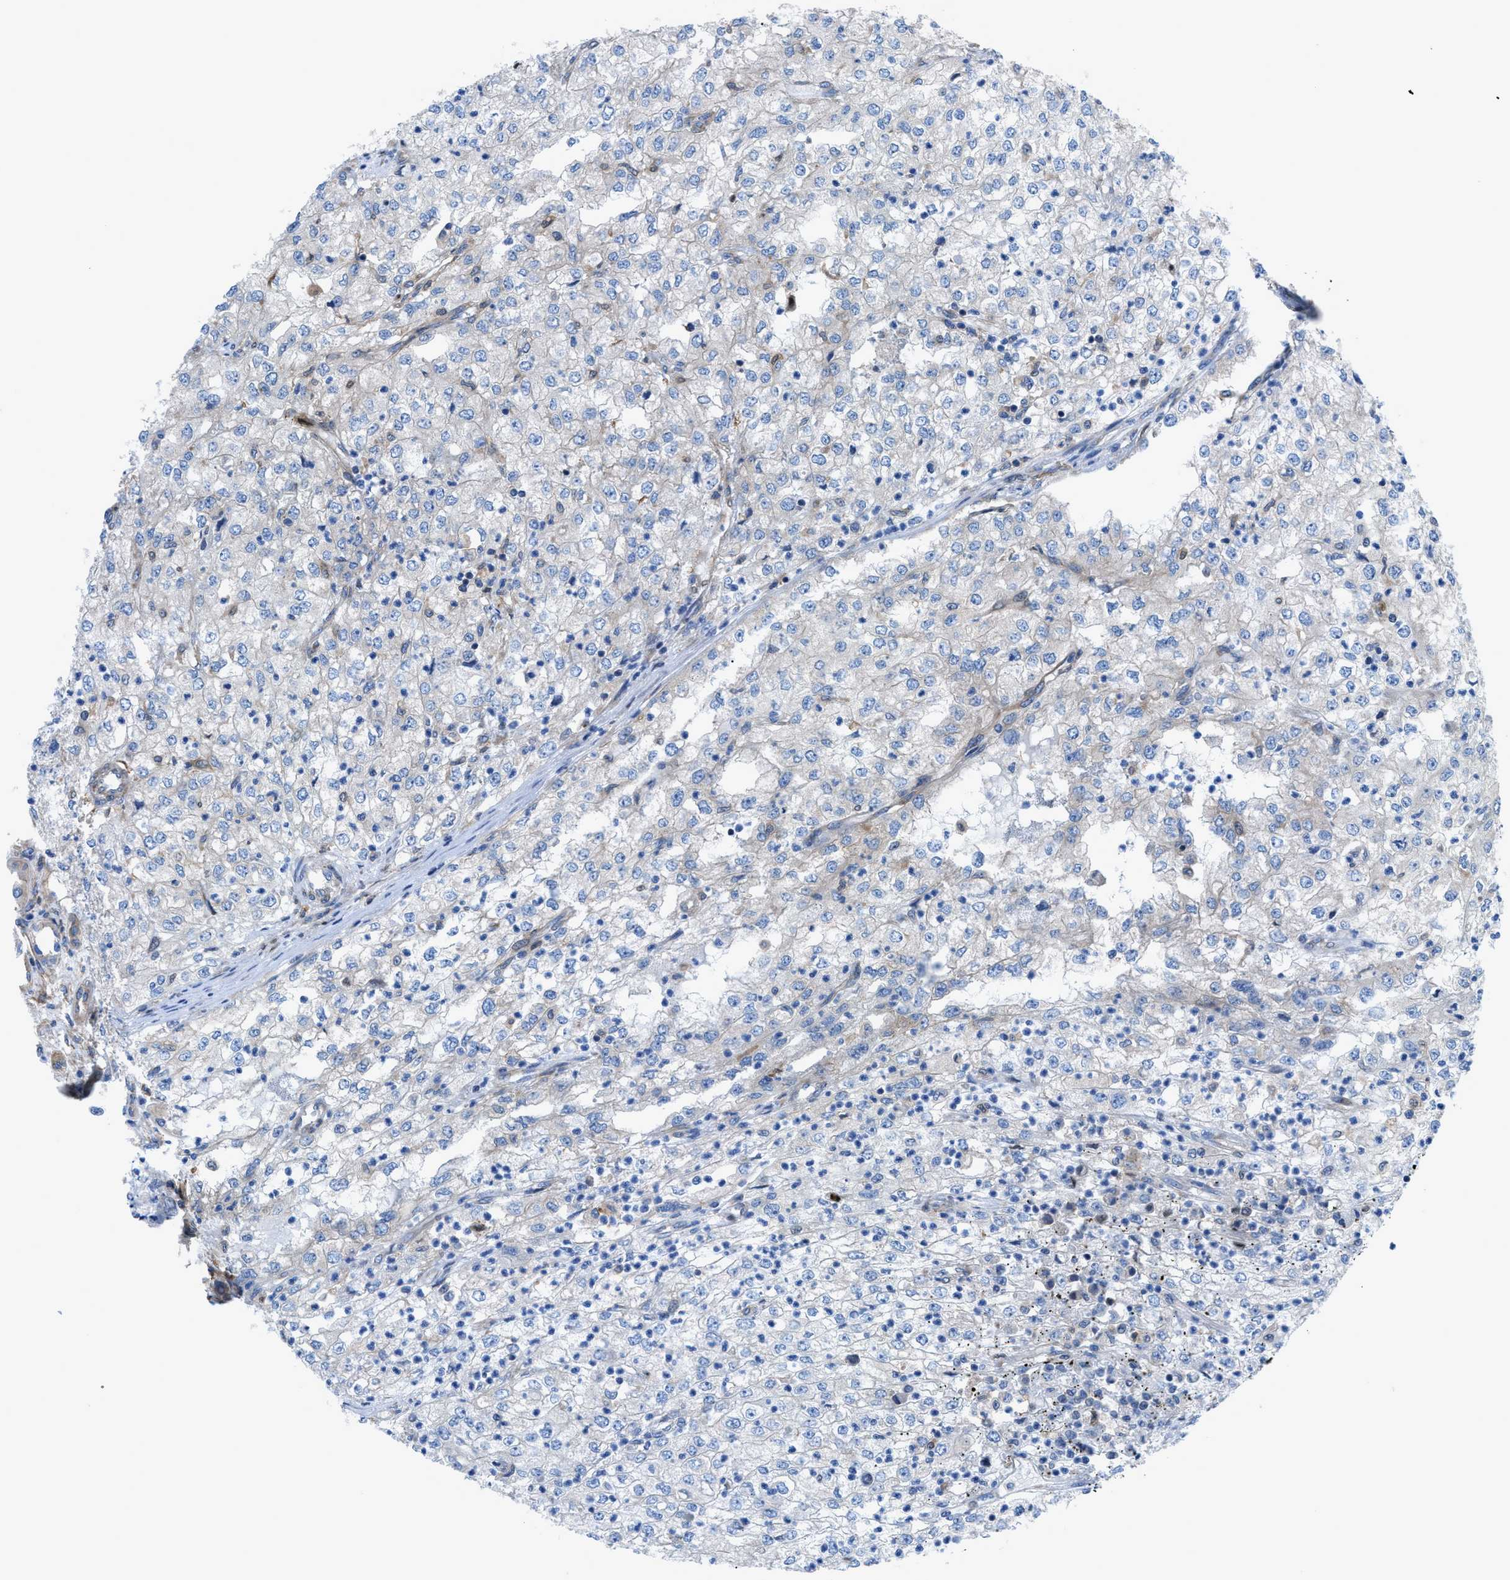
{"staining": {"intensity": "negative", "quantity": "none", "location": "none"}, "tissue": "renal cancer", "cell_type": "Tumor cells", "image_type": "cancer", "snomed": [{"axis": "morphology", "description": "Adenocarcinoma, NOS"}, {"axis": "topography", "description": "Kidney"}], "caption": "High power microscopy image of an IHC image of renal adenocarcinoma, revealing no significant staining in tumor cells.", "gene": "DMAC1", "patient": {"sex": "female", "age": 54}}